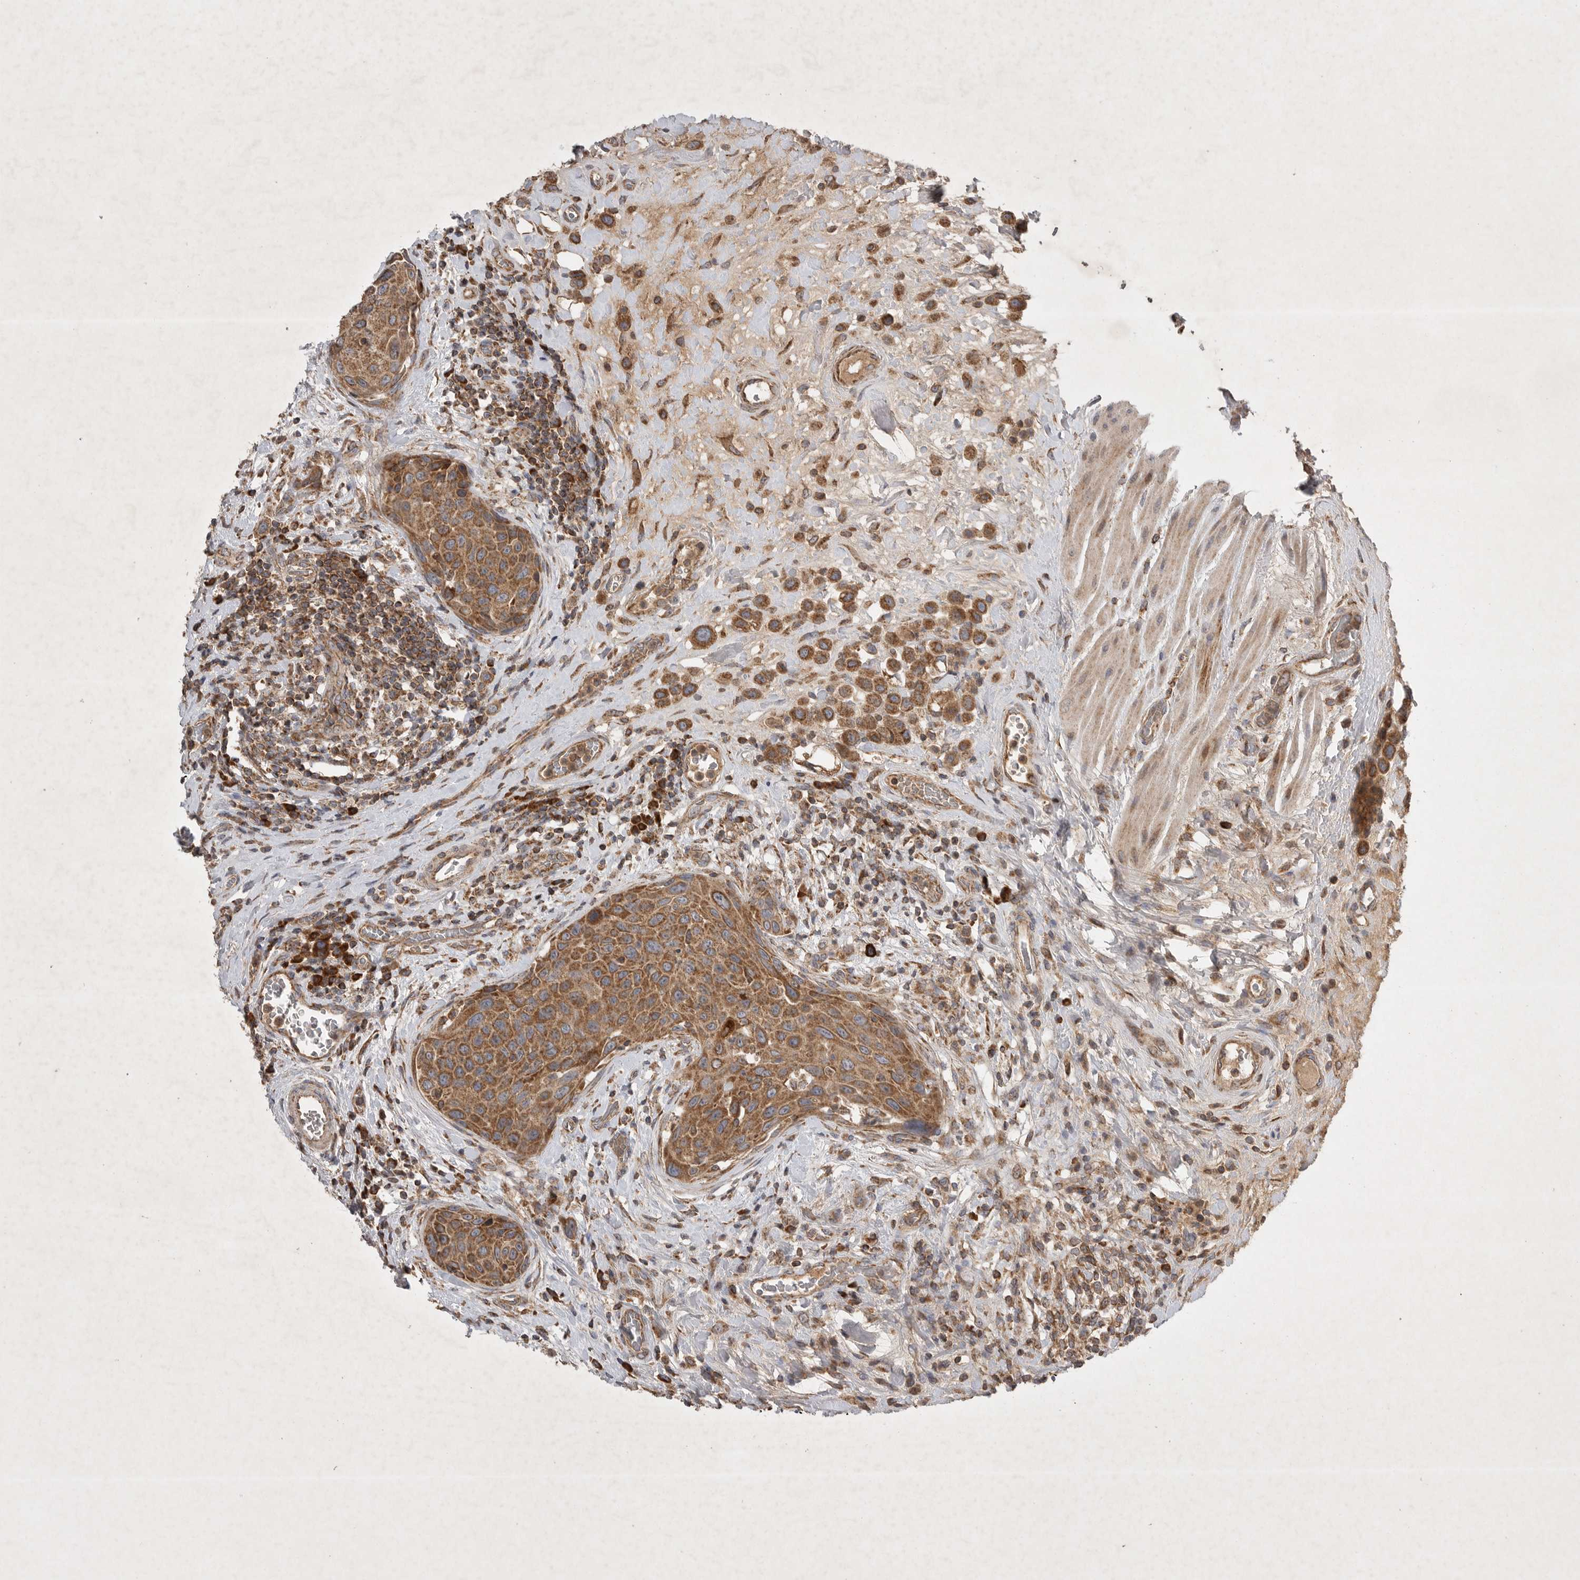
{"staining": {"intensity": "moderate", "quantity": ">75%", "location": "cytoplasmic/membranous"}, "tissue": "urothelial cancer", "cell_type": "Tumor cells", "image_type": "cancer", "snomed": [{"axis": "morphology", "description": "Urothelial carcinoma, High grade"}, {"axis": "topography", "description": "Urinary bladder"}], "caption": "Brown immunohistochemical staining in urothelial cancer displays moderate cytoplasmic/membranous staining in about >75% of tumor cells. Using DAB (brown) and hematoxylin (blue) stains, captured at high magnification using brightfield microscopy.", "gene": "KIF21B", "patient": {"sex": "male", "age": 50}}